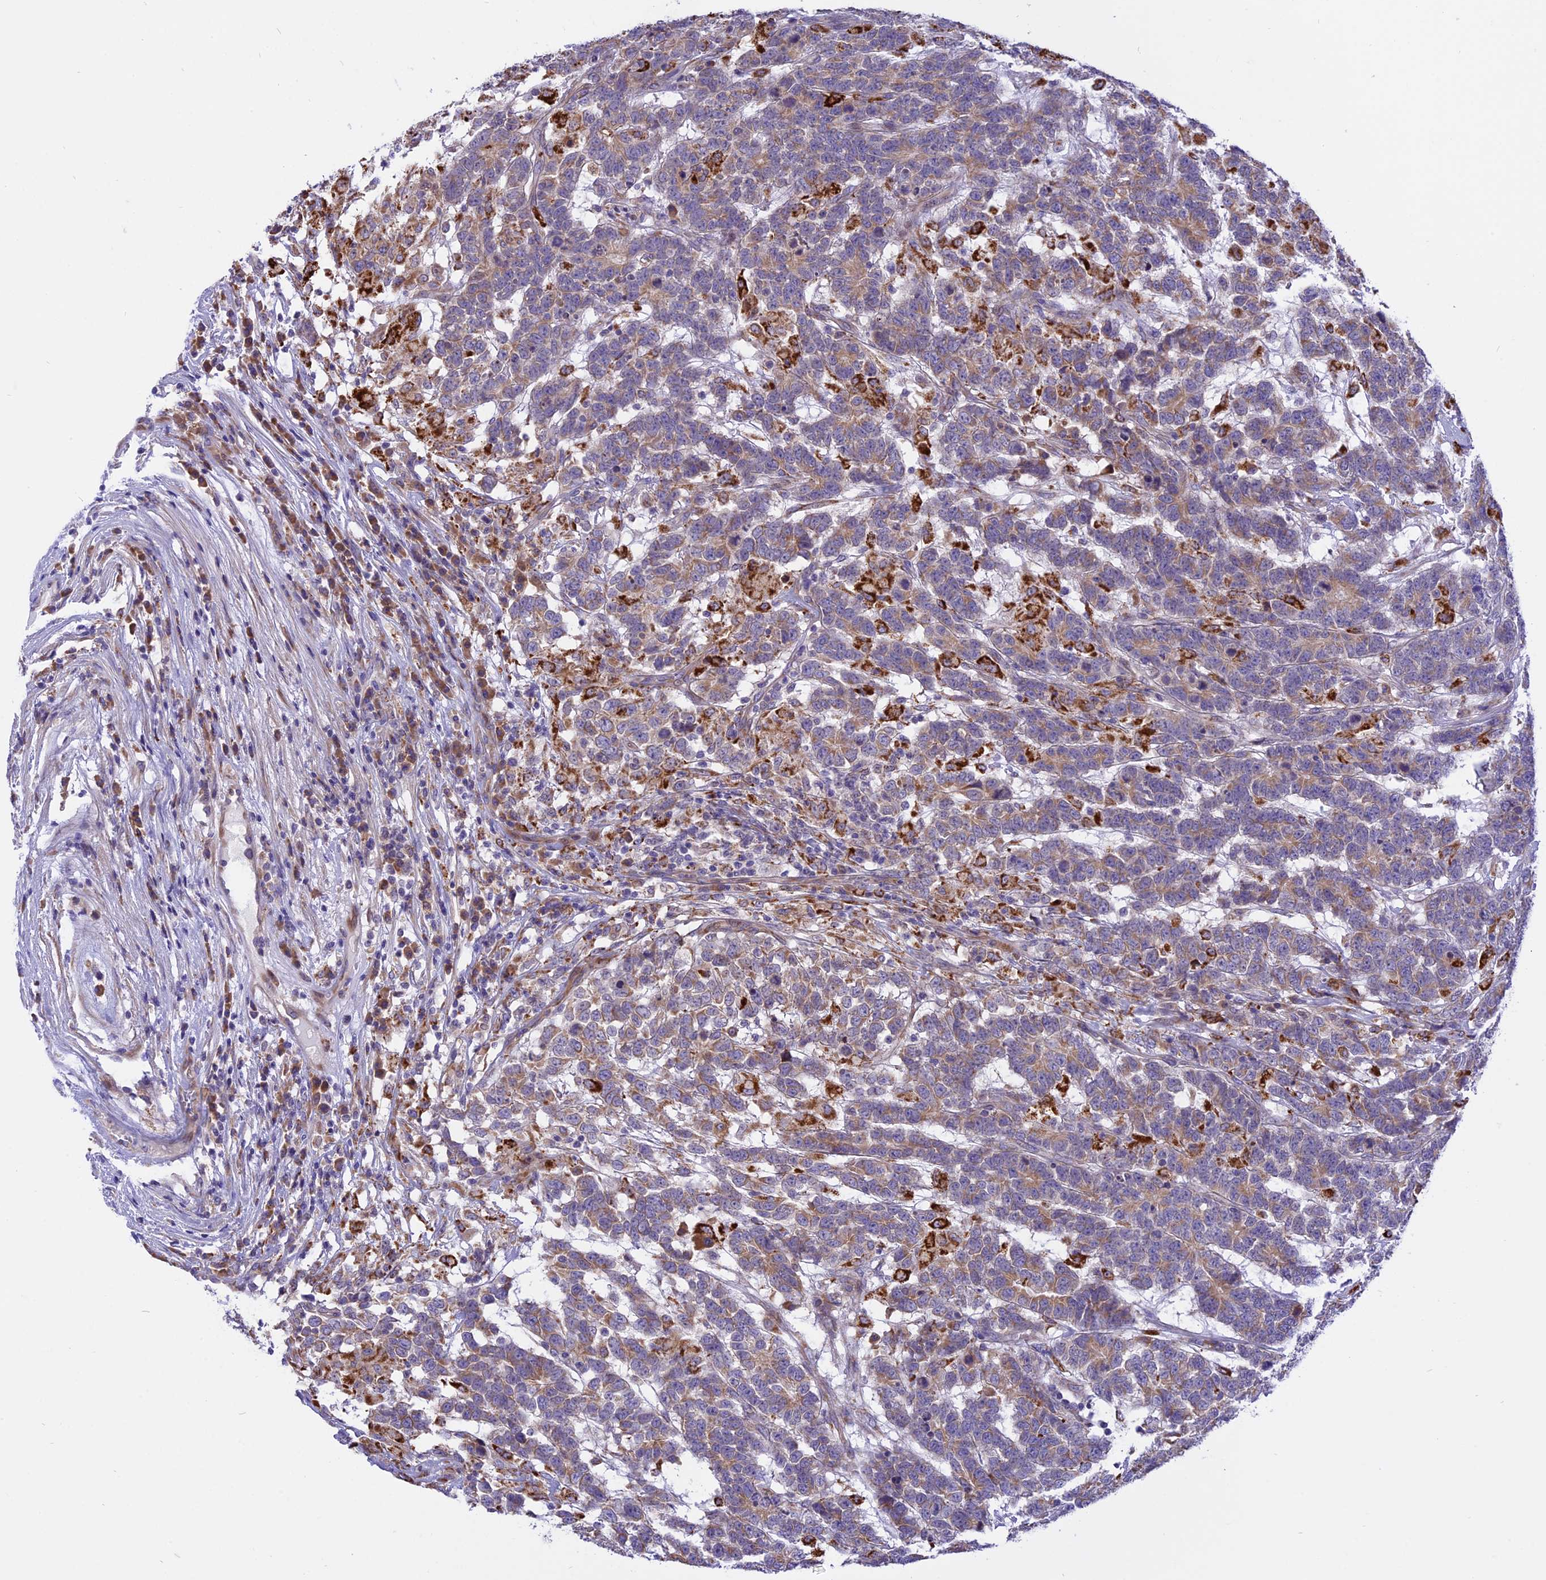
{"staining": {"intensity": "weak", "quantity": ">75%", "location": "cytoplasmic/membranous"}, "tissue": "testis cancer", "cell_type": "Tumor cells", "image_type": "cancer", "snomed": [{"axis": "morphology", "description": "Carcinoma, Embryonal, NOS"}, {"axis": "topography", "description": "Testis"}], "caption": "The immunohistochemical stain highlights weak cytoplasmic/membranous positivity in tumor cells of testis embryonal carcinoma tissue.", "gene": "ARMCX6", "patient": {"sex": "male", "age": 26}}